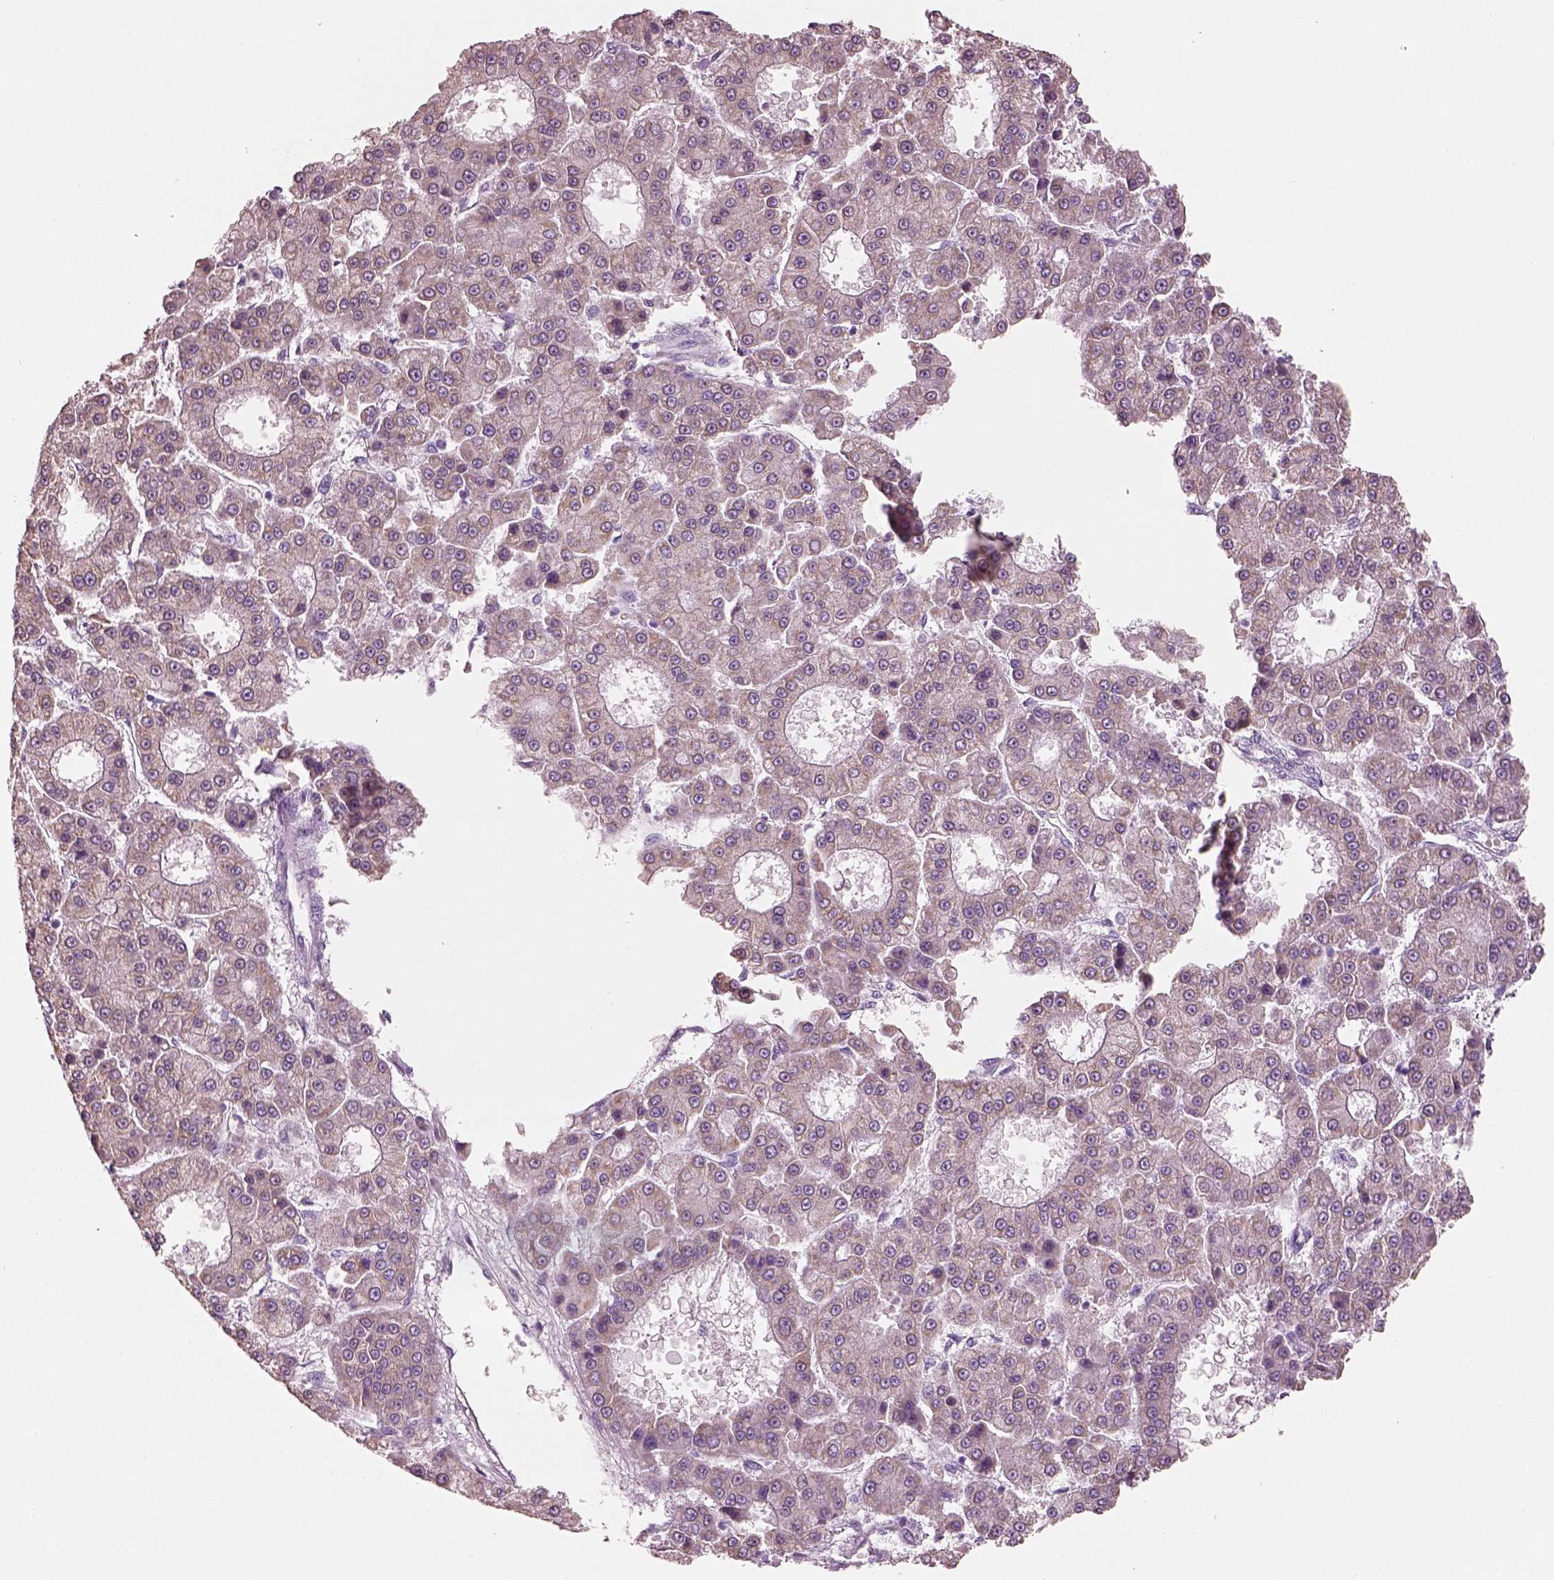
{"staining": {"intensity": "moderate", "quantity": ">75%", "location": "cytoplasmic/membranous"}, "tissue": "liver cancer", "cell_type": "Tumor cells", "image_type": "cancer", "snomed": [{"axis": "morphology", "description": "Carcinoma, Hepatocellular, NOS"}, {"axis": "topography", "description": "Liver"}], "caption": "Protein analysis of liver cancer (hepatocellular carcinoma) tissue demonstrates moderate cytoplasmic/membranous staining in about >75% of tumor cells. The staining was performed using DAB to visualize the protein expression in brown, while the nuclei were stained in blue with hematoxylin (Magnification: 20x).", "gene": "ELSPBP1", "patient": {"sex": "male", "age": 70}}